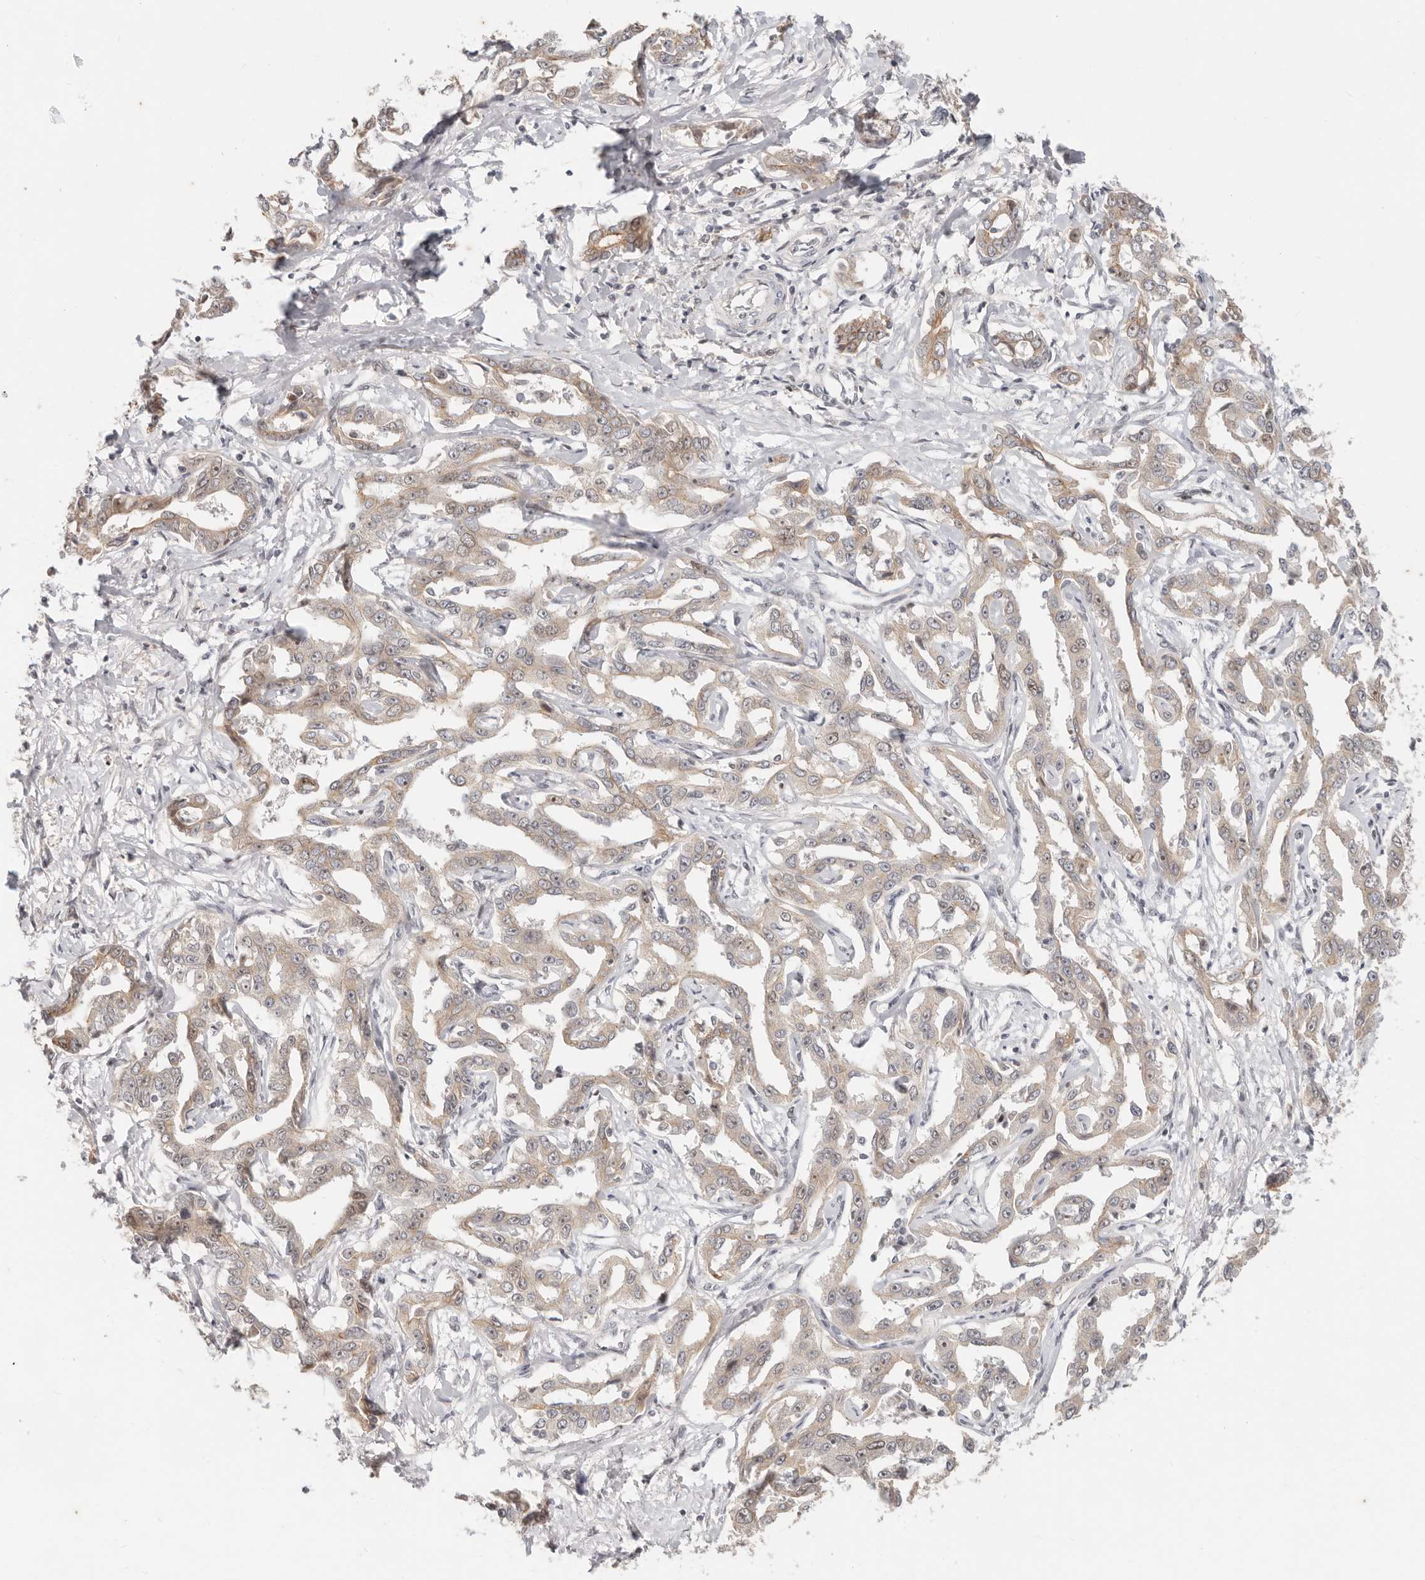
{"staining": {"intensity": "weak", "quantity": "<25%", "location": "cytoplasmic/membranous"}, "tissue": "liver cancer", "cell_type": "Tumor cells", "image_type": "cancer", "snomed": [{"axis": "morphology", "description": "Cholangiocarcinoma"}, {"axis": "topography", "description": "Liver"}], "caption": "Immunohistochemical staining of human liver cholangiocarcinoma displays no significant staining in tumor cells.", "gene": "RFC2", "patient": {"sex": "male", "age": 59}}